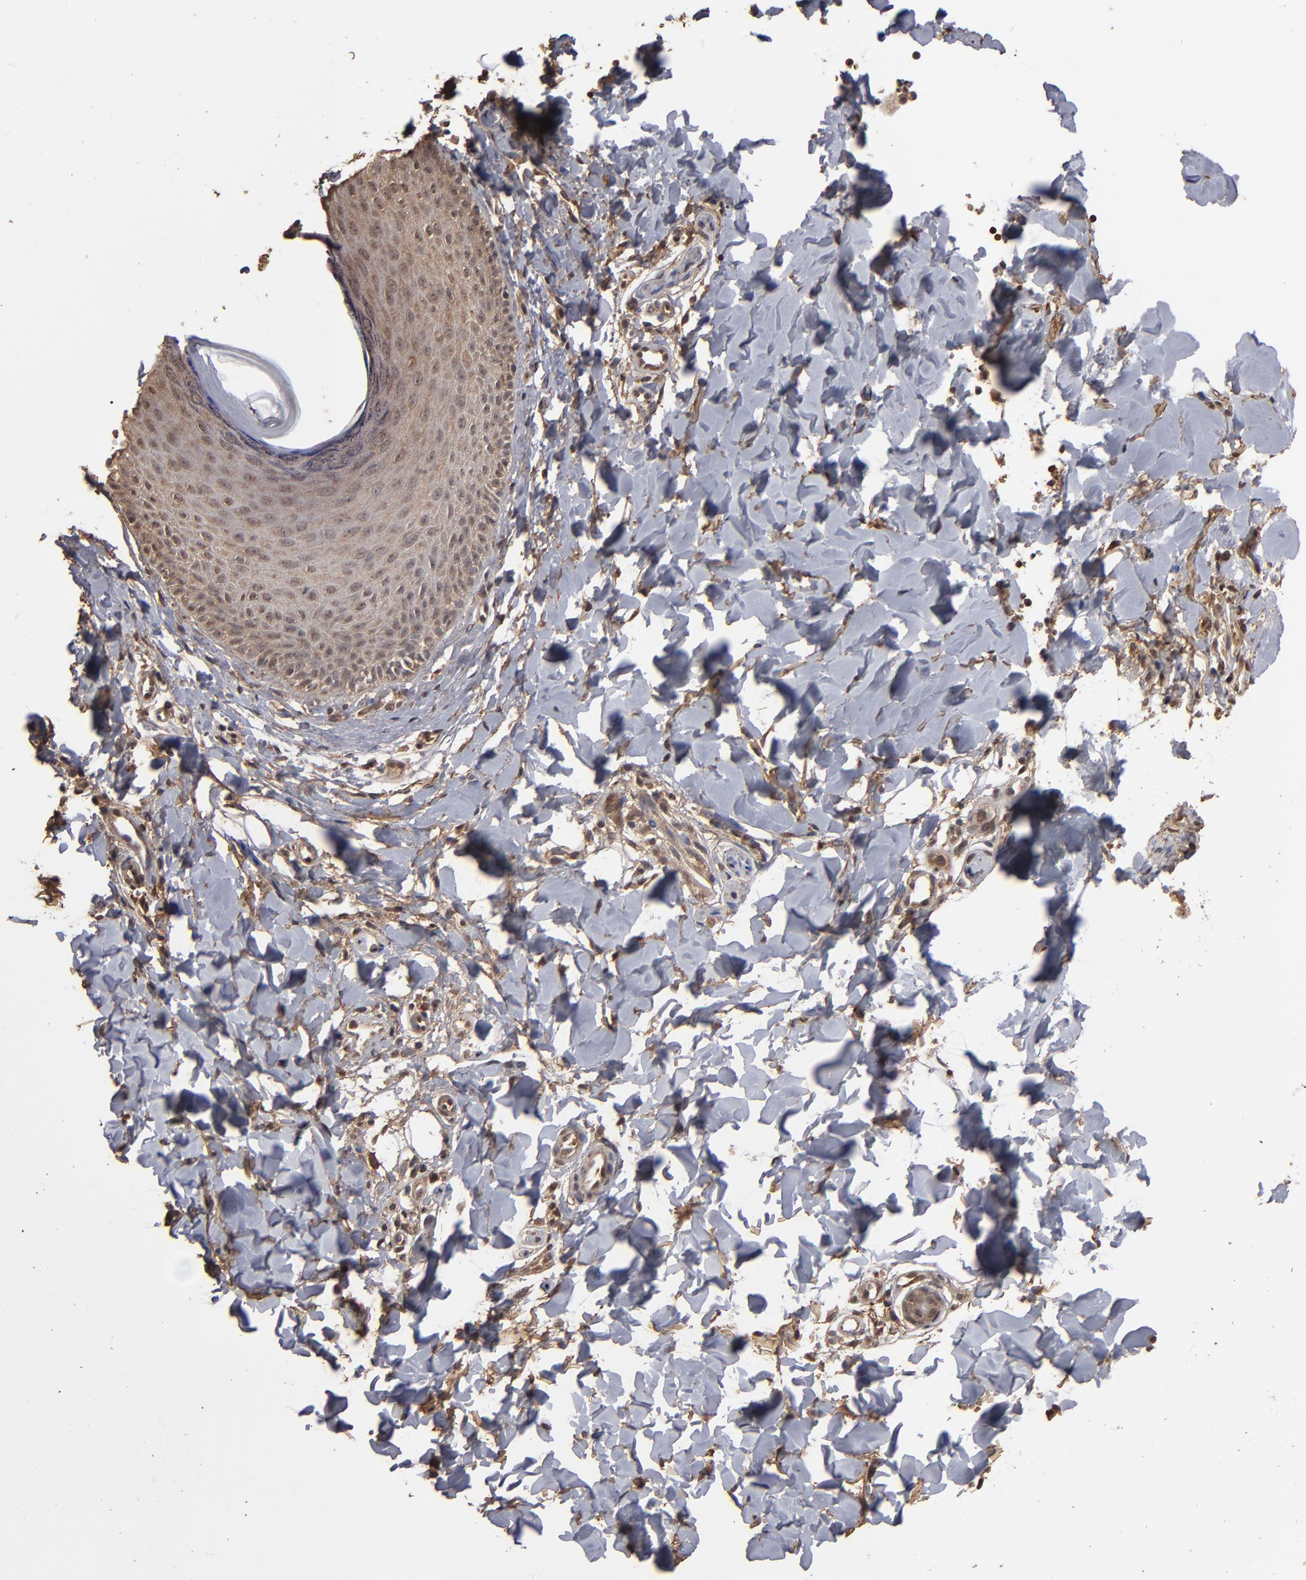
{"staining": {"intensity": "weak", "quantity": "25%-75%", "location": "cytoplasmic/membranous"}, "tissue": "skin", "cell_type": "Epidermal cells", "image_type": "normal", "snomed": [{"axis": "morphology", "description": "Normal tissue, NOS"}, {"axis": "morphology", "description": "Inflammation, NOS"}, {"axis": "topography", "description": "Soft tissue"}, {"axis": "topography", "description": "Anal"}], "caption": "Immunohistochemical staining of unremarkable skin shows low levels of weak cytoplasmic/membranous expression in approximately 25%-75% of epidermal cells.", "gene": "NXF2B", "patient": {"sex": "female", "age": 15}}